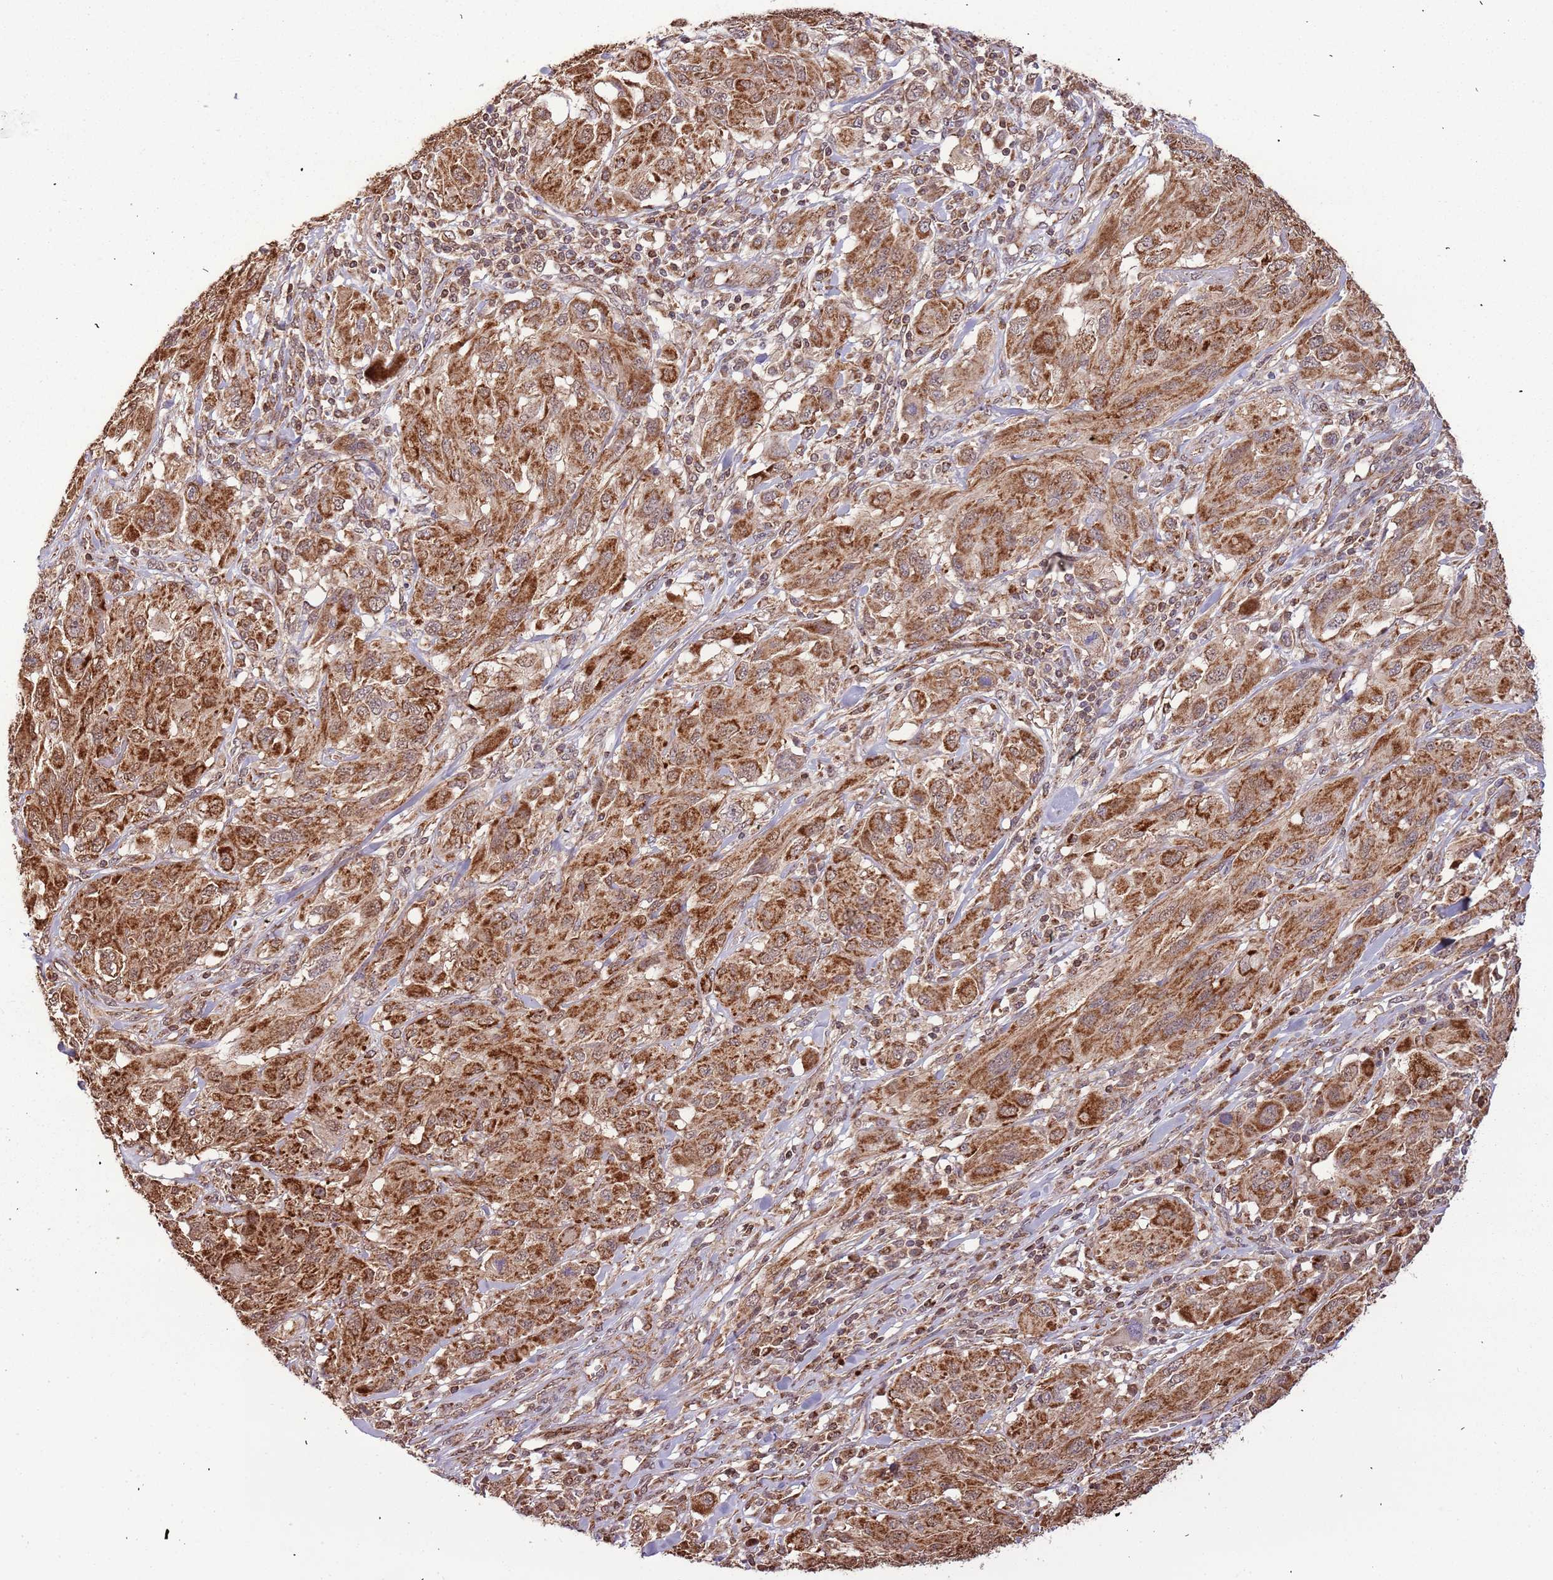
{"staining": {"intensity": "strong", "quantity": ">75%", "location": "cytoplasmic/membranous"}, "tissue": "melanoma", "cell_type": "Tumor cells", "image_type": "cancer", "snomed": [{"axis": "morphology", "description": "Malignant melanoma, NOS"}, {"axis": "topography", "description": "Skin"}], "caption": "Brown immunohistochemical staining in human malignant melanoma displays strong cytoplasmic/membranous expression in about >75% of tumor cells.", "gene": "IL17RD", "patient": {"sex": "female", "age": 91}}